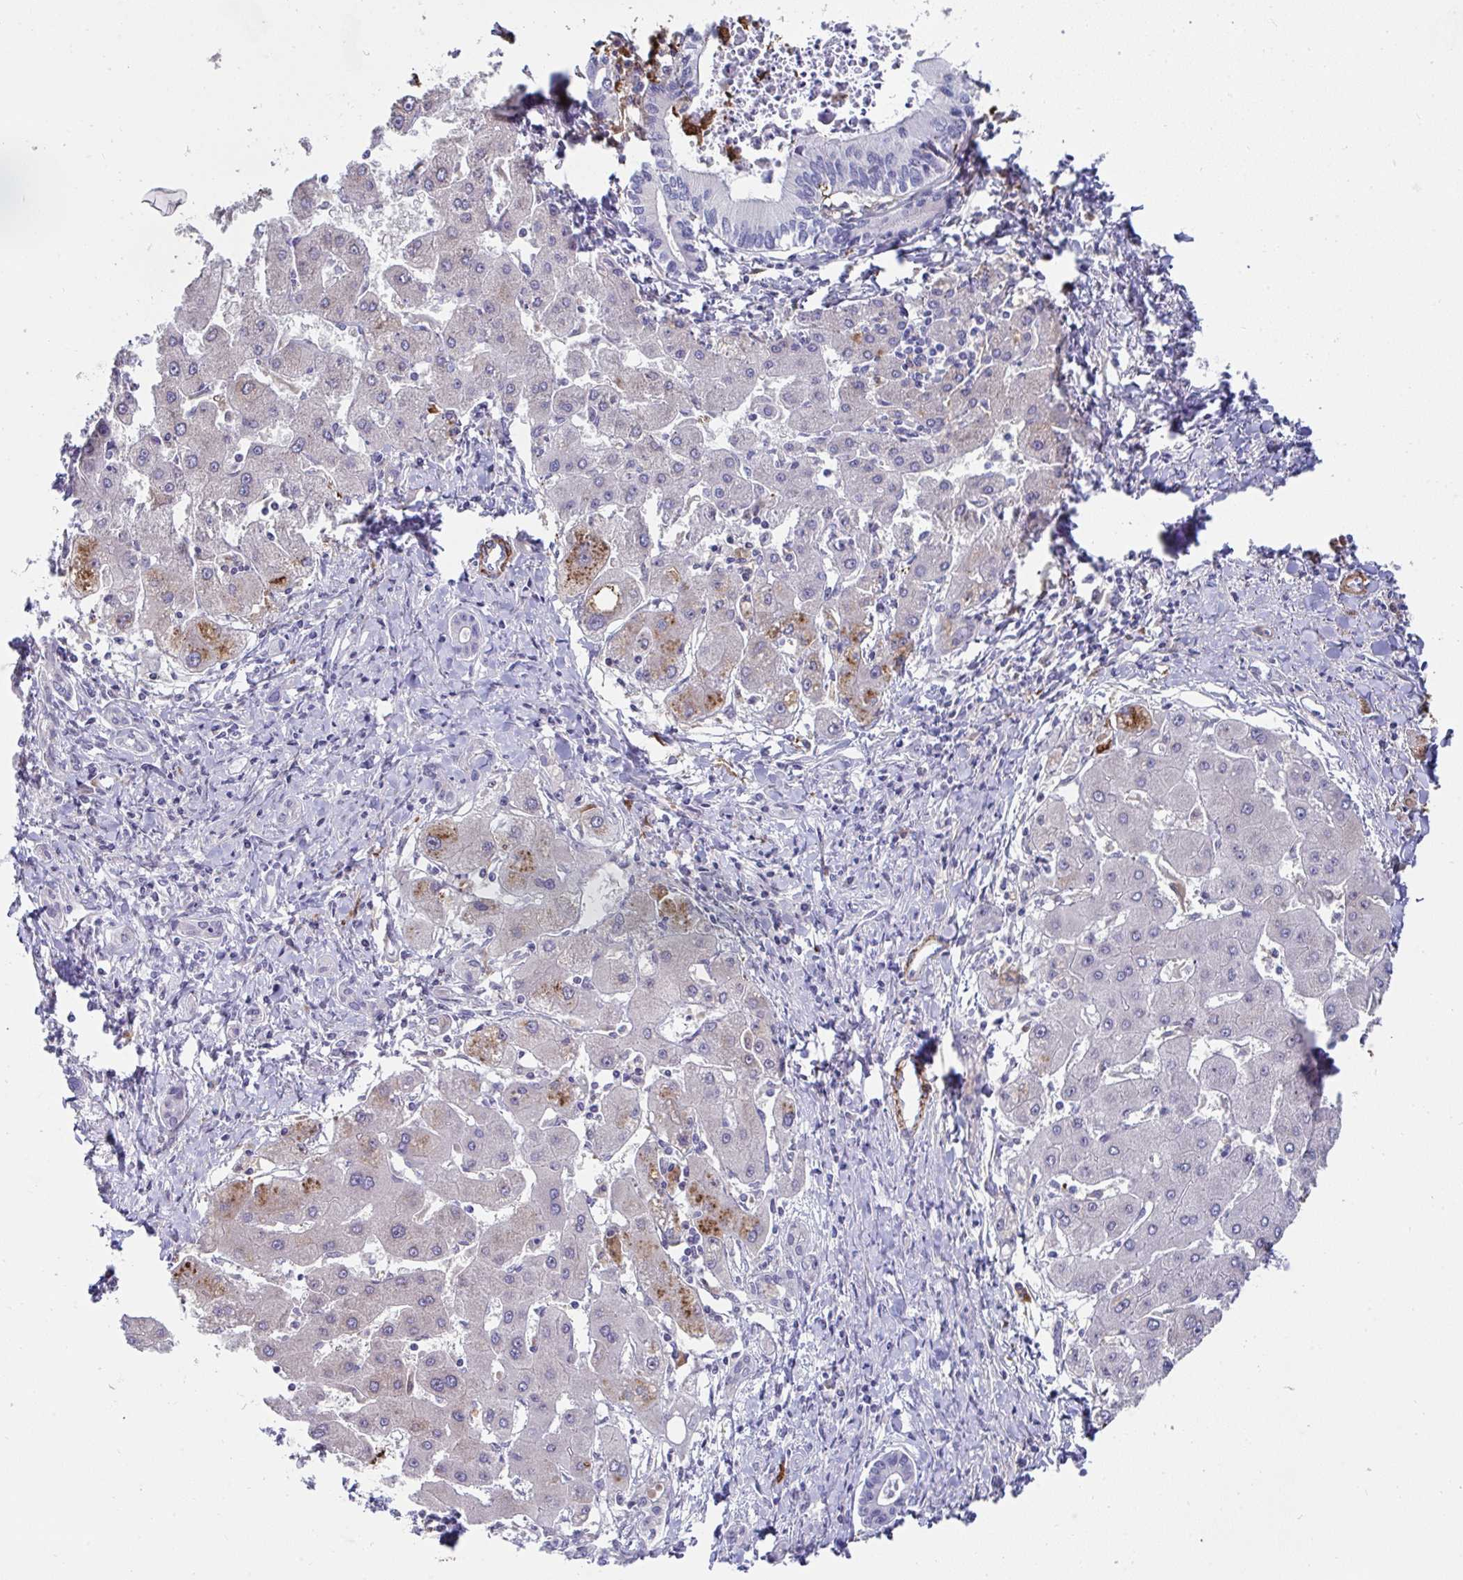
{"staining": {"intensity": "moderate", "quantity": "<25%", "location": "cytoplasmic/membranous"}, "tissue": "liver cancer", "cell_type": "Tumor cells", "image_type": "cancer", "snomed": [{"axis": "morphology", "description": "Cholangiocarcinoma"}, {"axis": "topography", "description": "Liver"}], "caption": "Protein staining by immunohistochemistry (IHC) displays moderate cytoplasmic/membranous positivity in approximately <25% of tumor cells in liver cancer.", "gene": "FBXL13", "patient": {"sex": "male", "age": 66}}